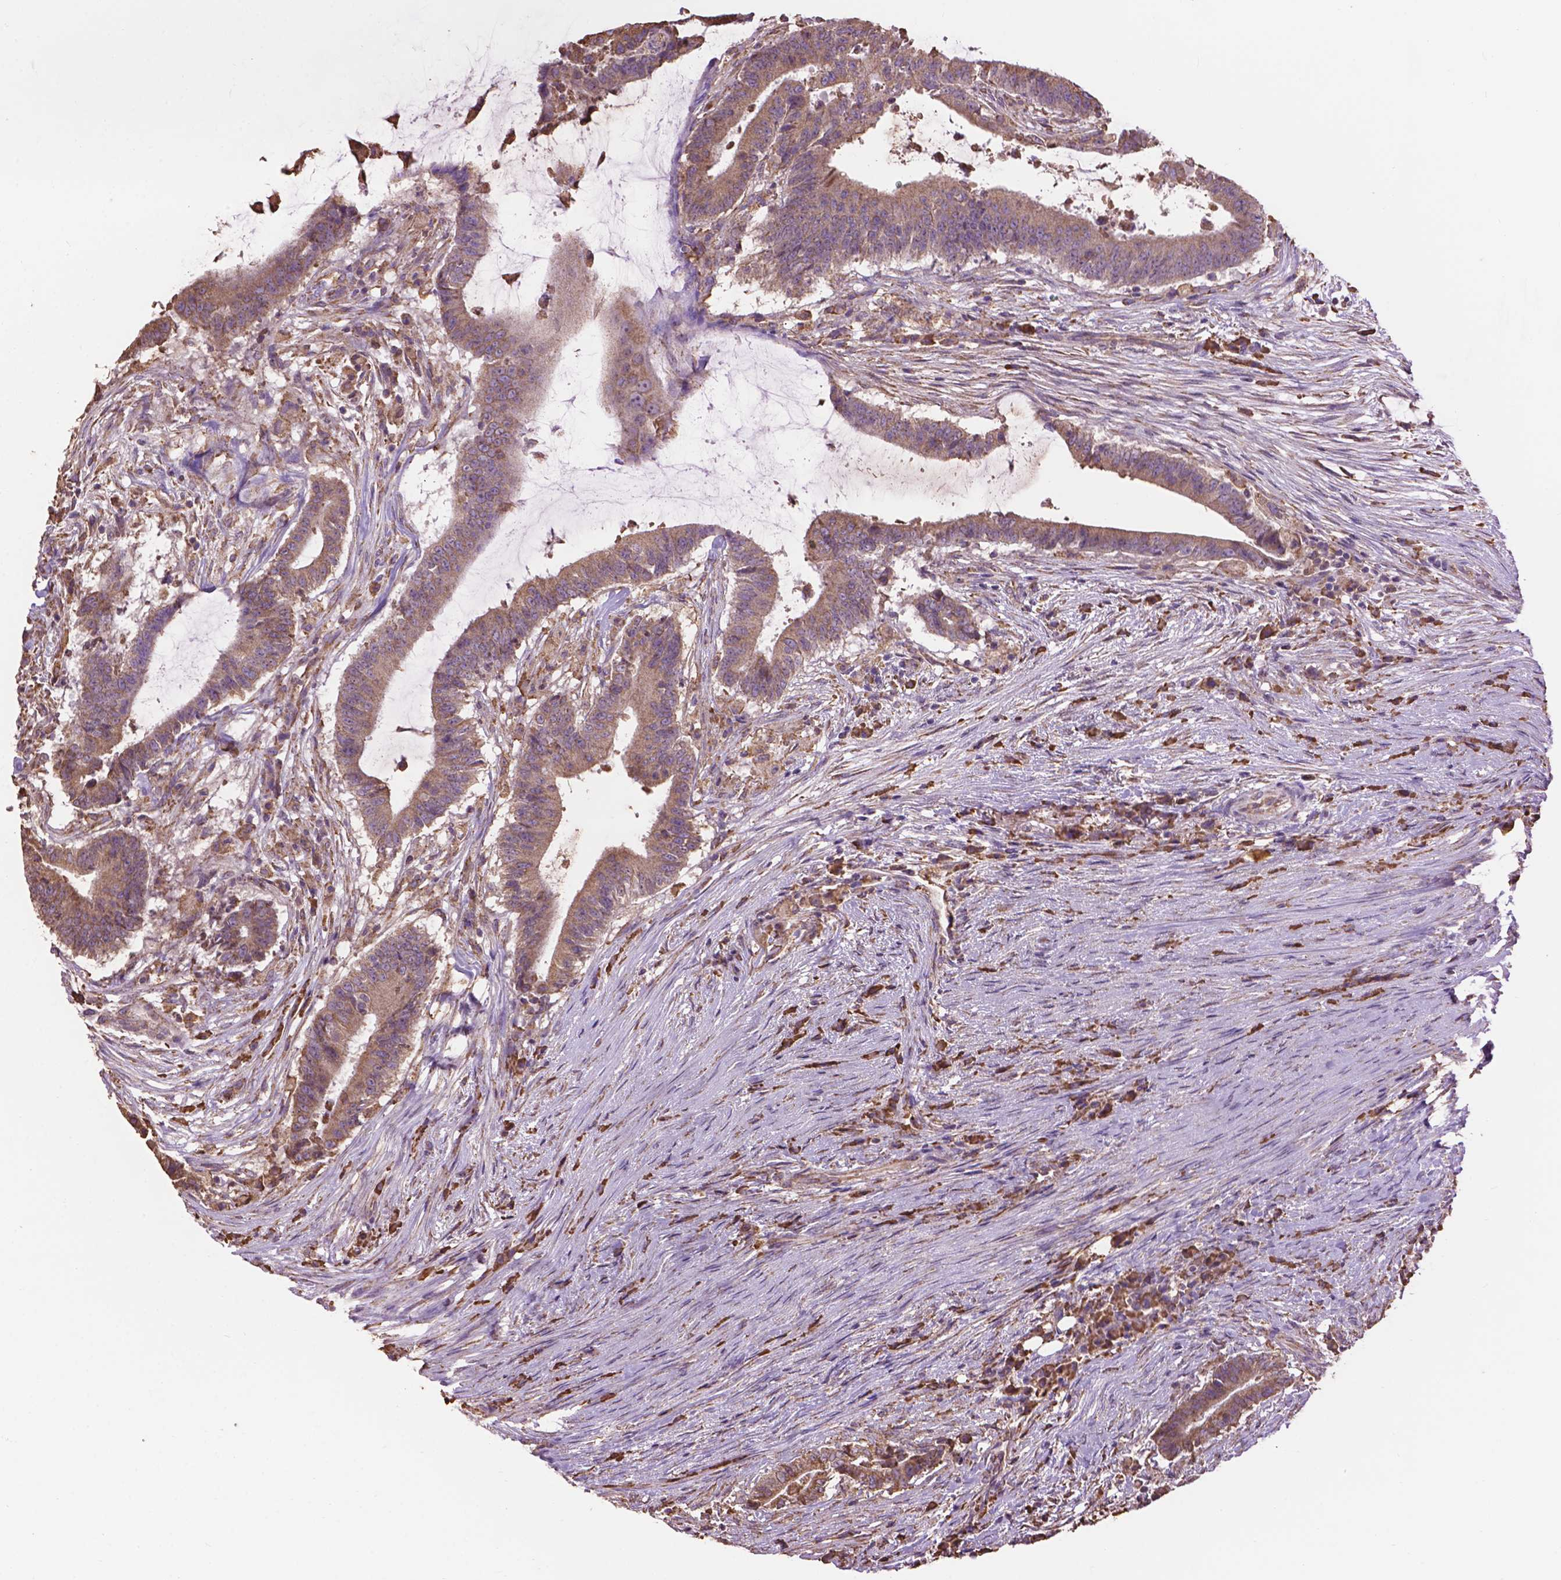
{"staining": {"intensity": "weak", "quantity": ">75%", "location": "cytoplasmic/membranous"}, "tissue": "colorectal cancer", "cell_type": "Tumor cells", "image_type": "cancer", "snomed": [{"axis": "morphology", "description": "Adenocarcinoma, NOS"}, {"axis": "topography", "description": "Colon"}], "caption": "Brown immunohistochemical staining in adenocarcinoma (colorectal) exhibits weak cytoplasmic/membranous positivity in about >75% of tumor cells.", "gene": "PPP2R5E", "patient": {"sex": "female", "age": 43}}